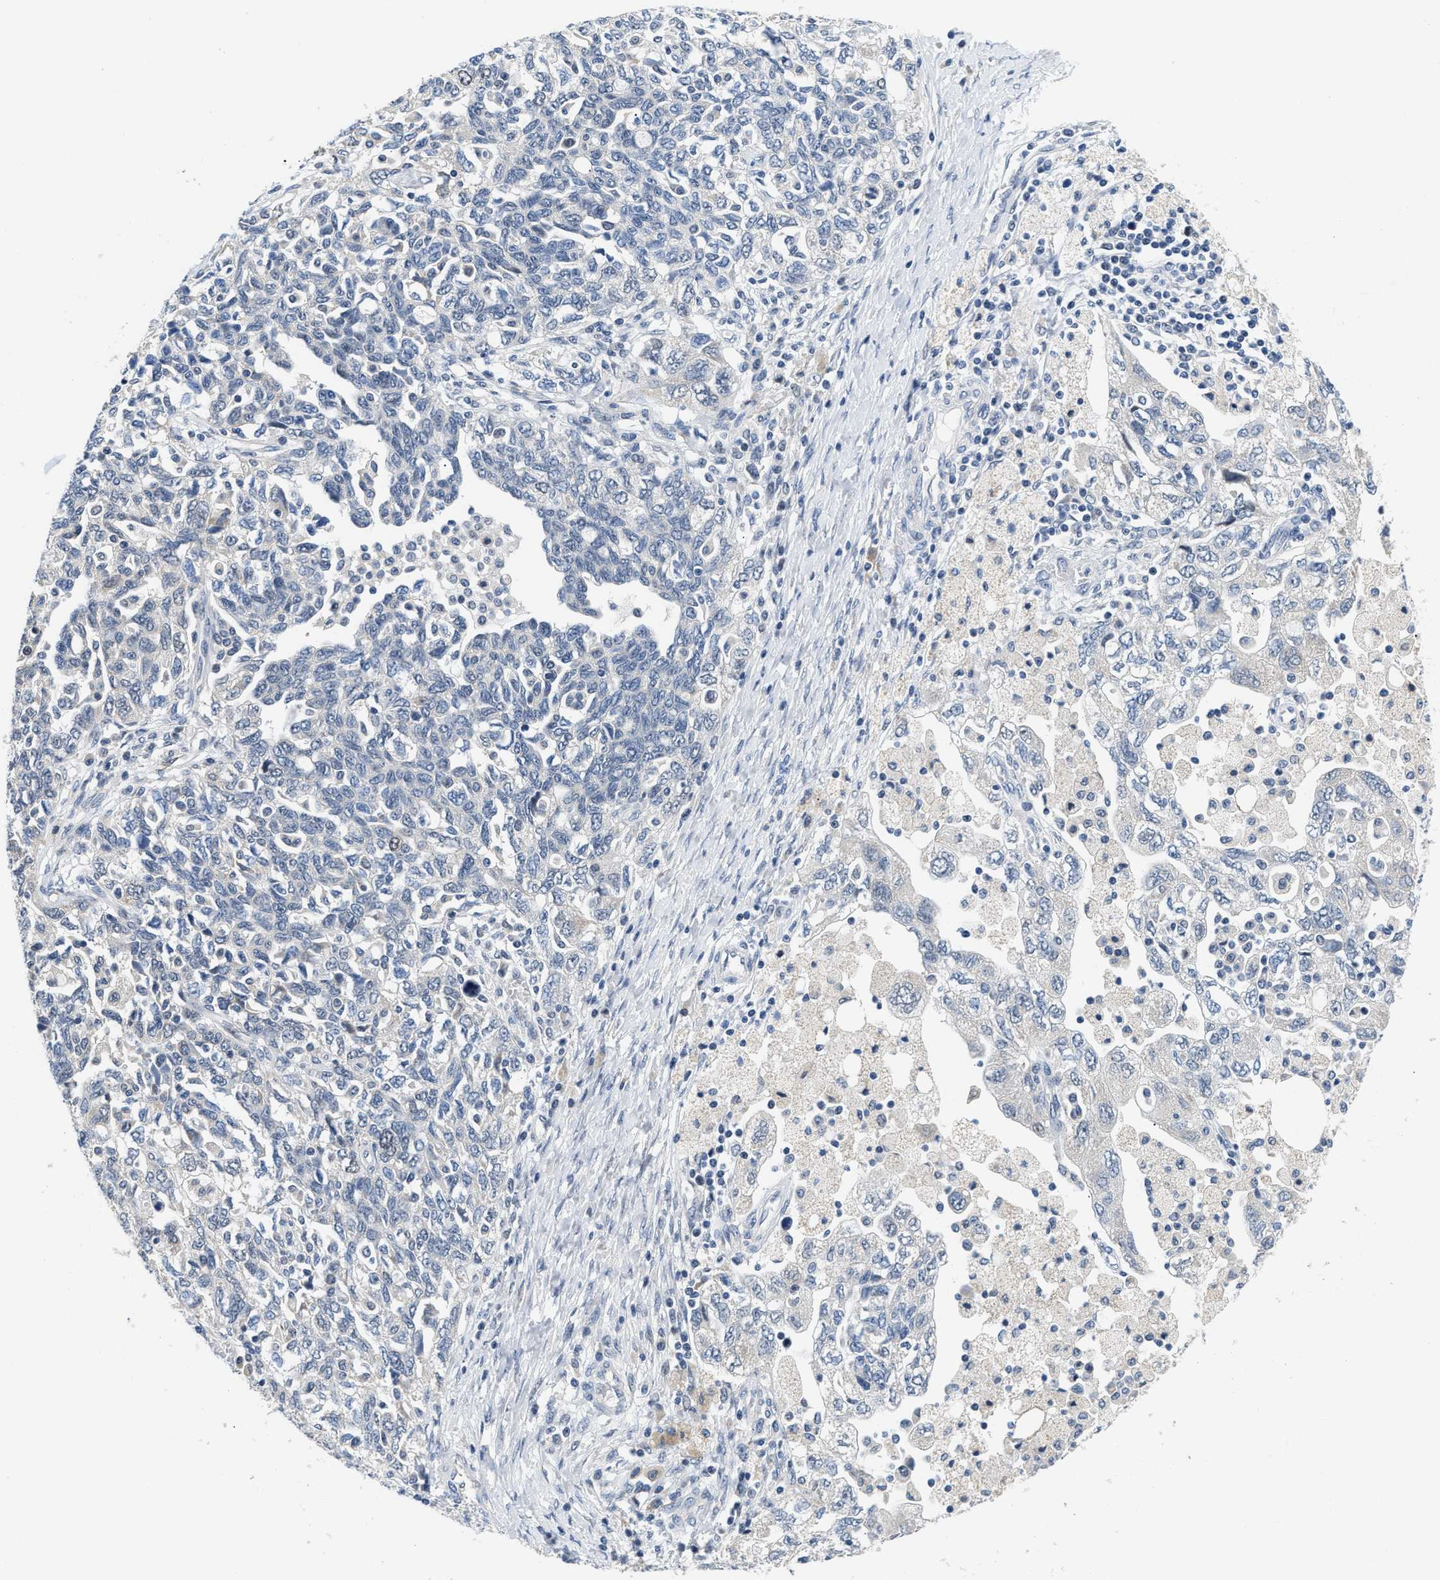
{"staining": {"intensity": "negative", "quantity": "none", "location": "none"}, "tissue": "ovarian cancer", "cell_type": "Tumor cells", "image_type": "cancer", "snomed": [{"axis": "morphology", "description": "Carcinoma, NOS"}, {"axis": "morphology", "description": "Cystadenocarcinoma, serous, NOS"}, {"axis": "topography", "description": "Ovary"}], "caption": "This is an IHC image of ovarian serous cystadenocarcinoma. There is no positivity in tumor cells.", "gene": "CLGN", "patient": {"sex": "female", "age": 69}}